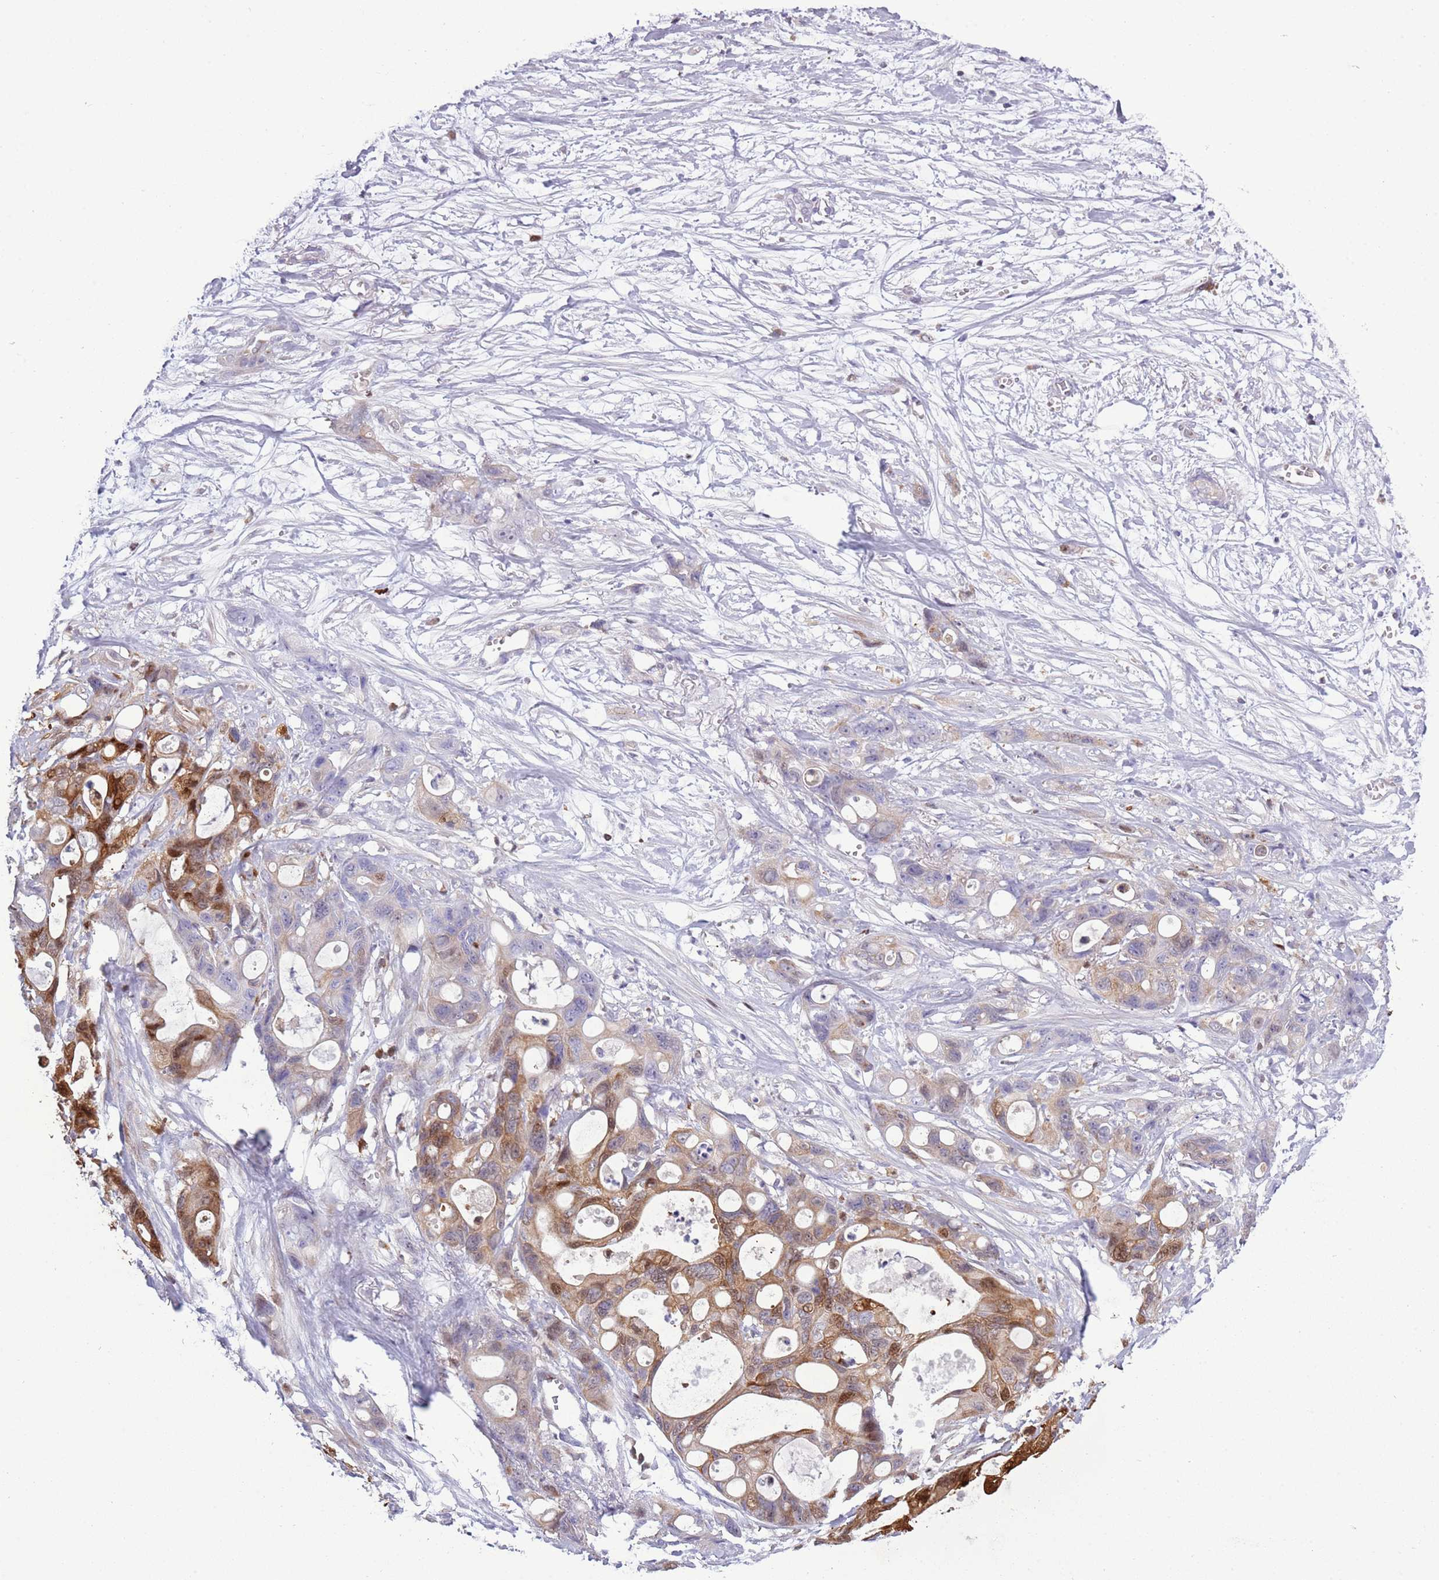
{"staining": {"intensity": "strong", "quantity": "<25%", "location": "cytoplasmic/membranous,nuclear"}, "tissue": "ovarian cancer", "cell_type": "Tumor cells", "image_type": "cancer", "snomed": [{"axis": "morphology", "description": "Cystadenocarcinoma, mucinous, NOS"}, {"axis": "topography", "description": "Ovary"}], "caption": "DAB immunohistochemical staining of human ovarian mucinous cystadenocarcinoma reveals strong cytoplasmic/membranous and nuclear protein expression in approximately <25% of tumor cells. (DAB IHC, brown staining for protein, blue staining for nuclei).", "gene": "NBPF6", "patient": {"sex": "female", "age": 70}}